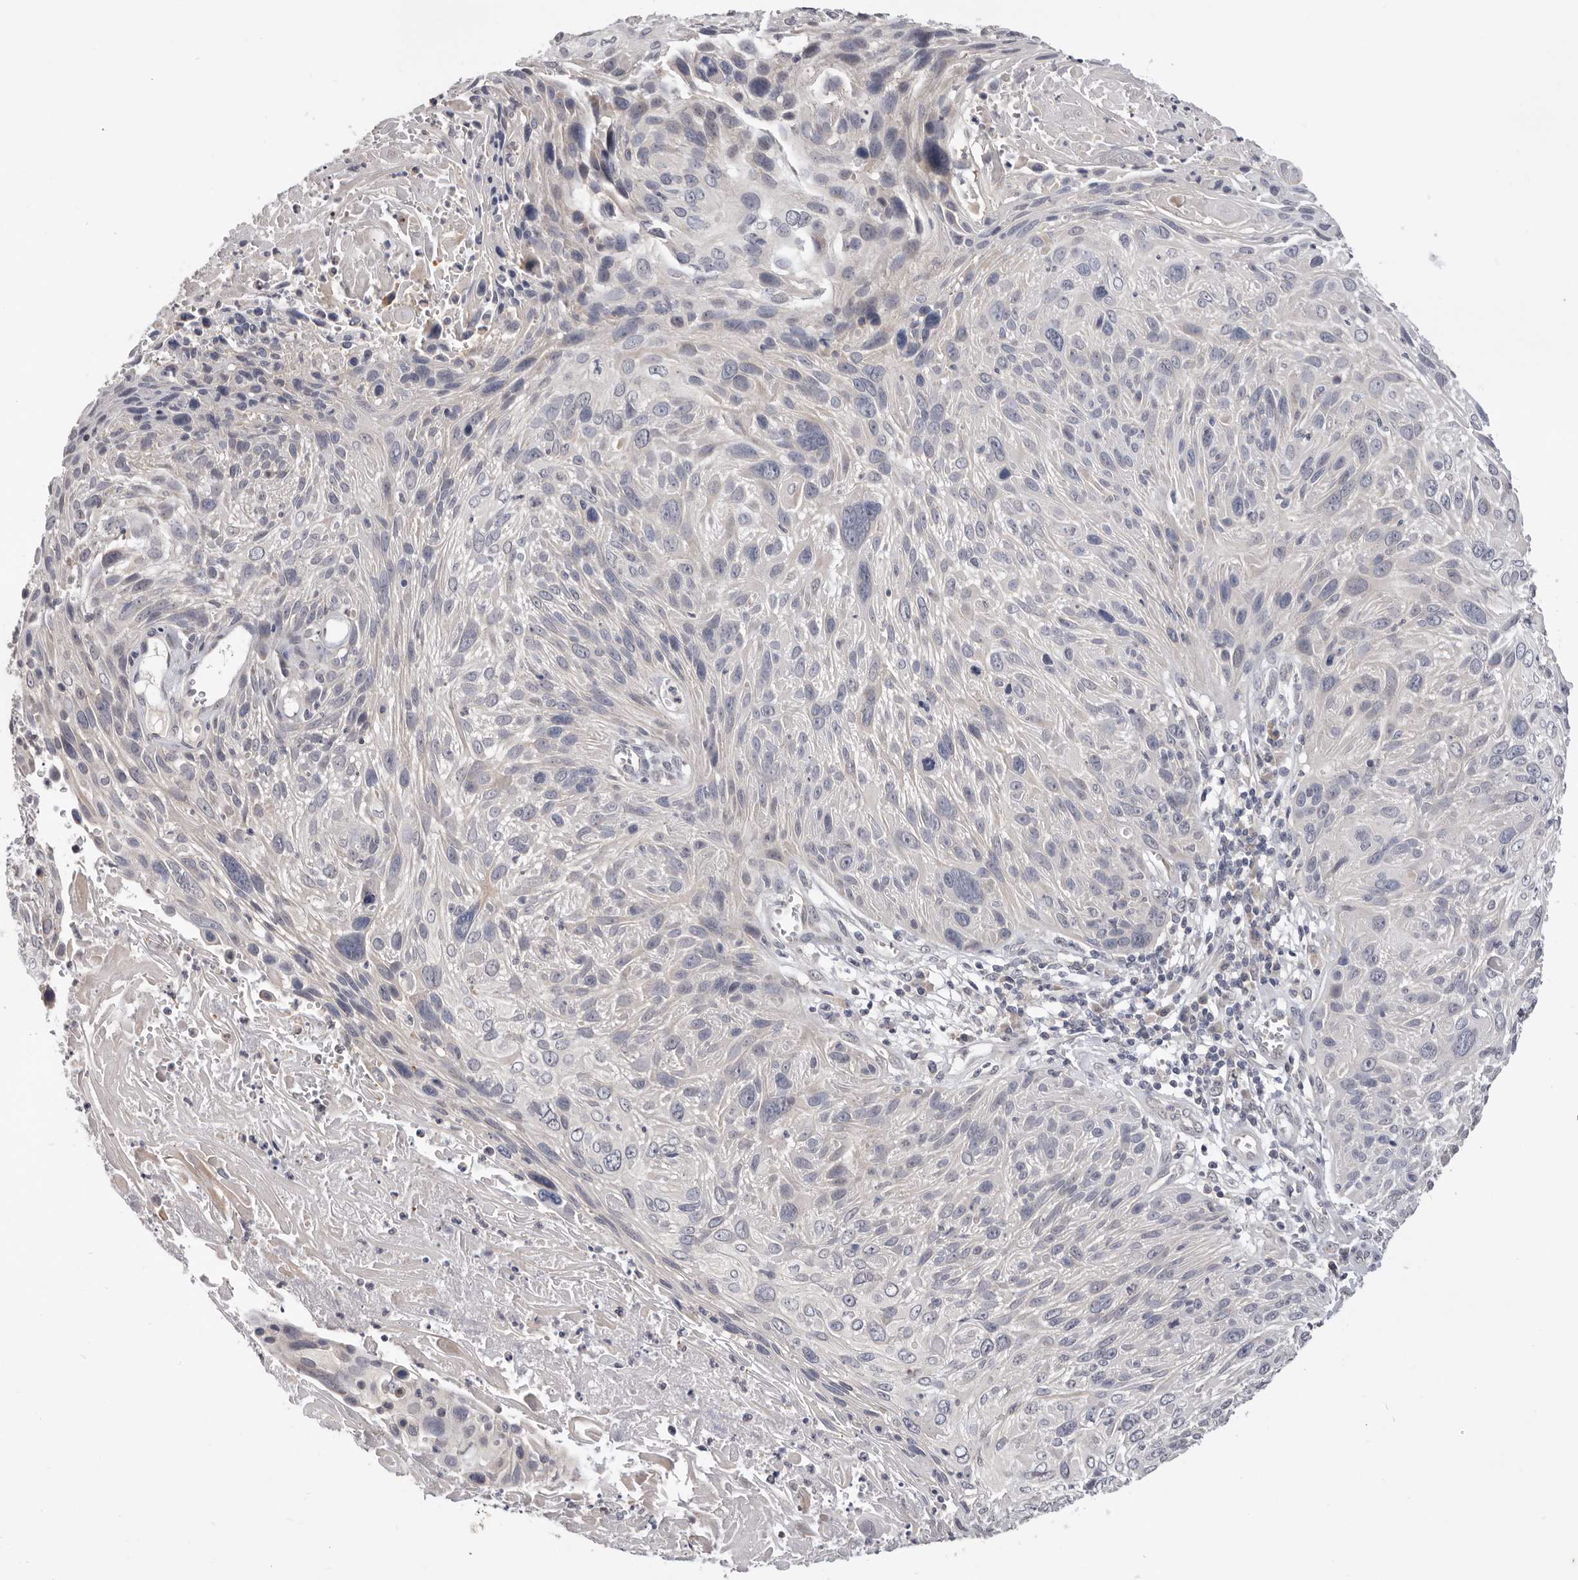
{"staining": {"intensity": "negative", "quantity": "none", "location": "none"}, "tissue": "cervical cancer", "cell_type": "Tumor cells", "image_type": "cancer", "snomed": [{"axis": "morphology", "description": "Squamous cell carcinoma, NOS"}, {"axis": "topography", "description": "Cervix"}], "caption": "Immunohistochemical staining of human cervical cancer reveals no significant expression in tumor cells.", "gene": "DOP1A", "patient": {"sex": "female", "age": 51}}